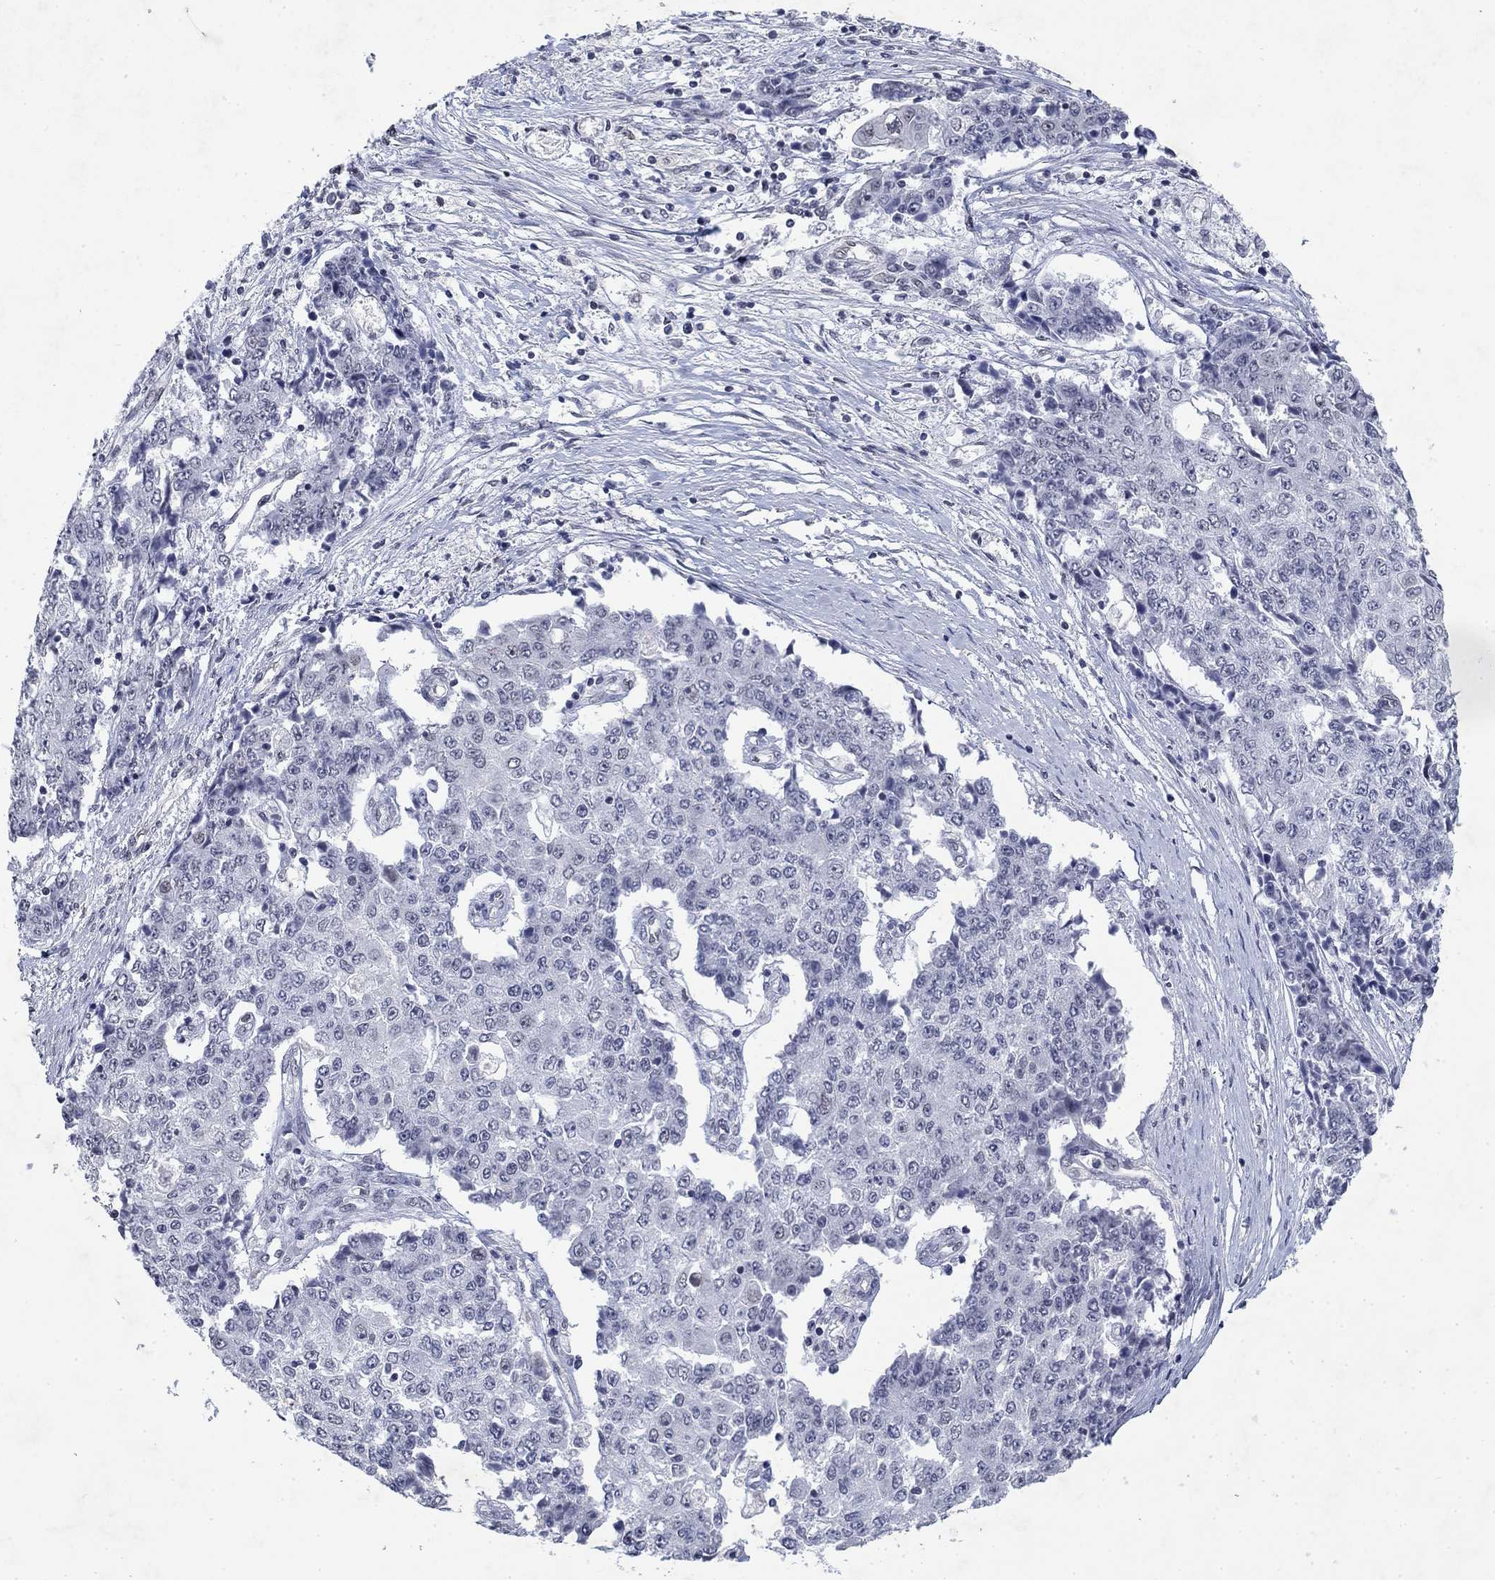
{"staining": {"intensity": "negative", "quantity": "none", "location": "none"}, "tissue": "ovarian cancer", "cell_type": "Tumor cells", "image_type": "cancer", "snomed": [{"axis": "morphology", "description": "Carcinoma, endometroid"}, {"axis": "topography", "description": "Ovary"}], "caption": "The IHC image has no significant staining in tumor cells of ovarian endometroid carcinoma tissue.", "gene": "TOR1AIP1", "patient": {"sex": "female", "age": 42}}